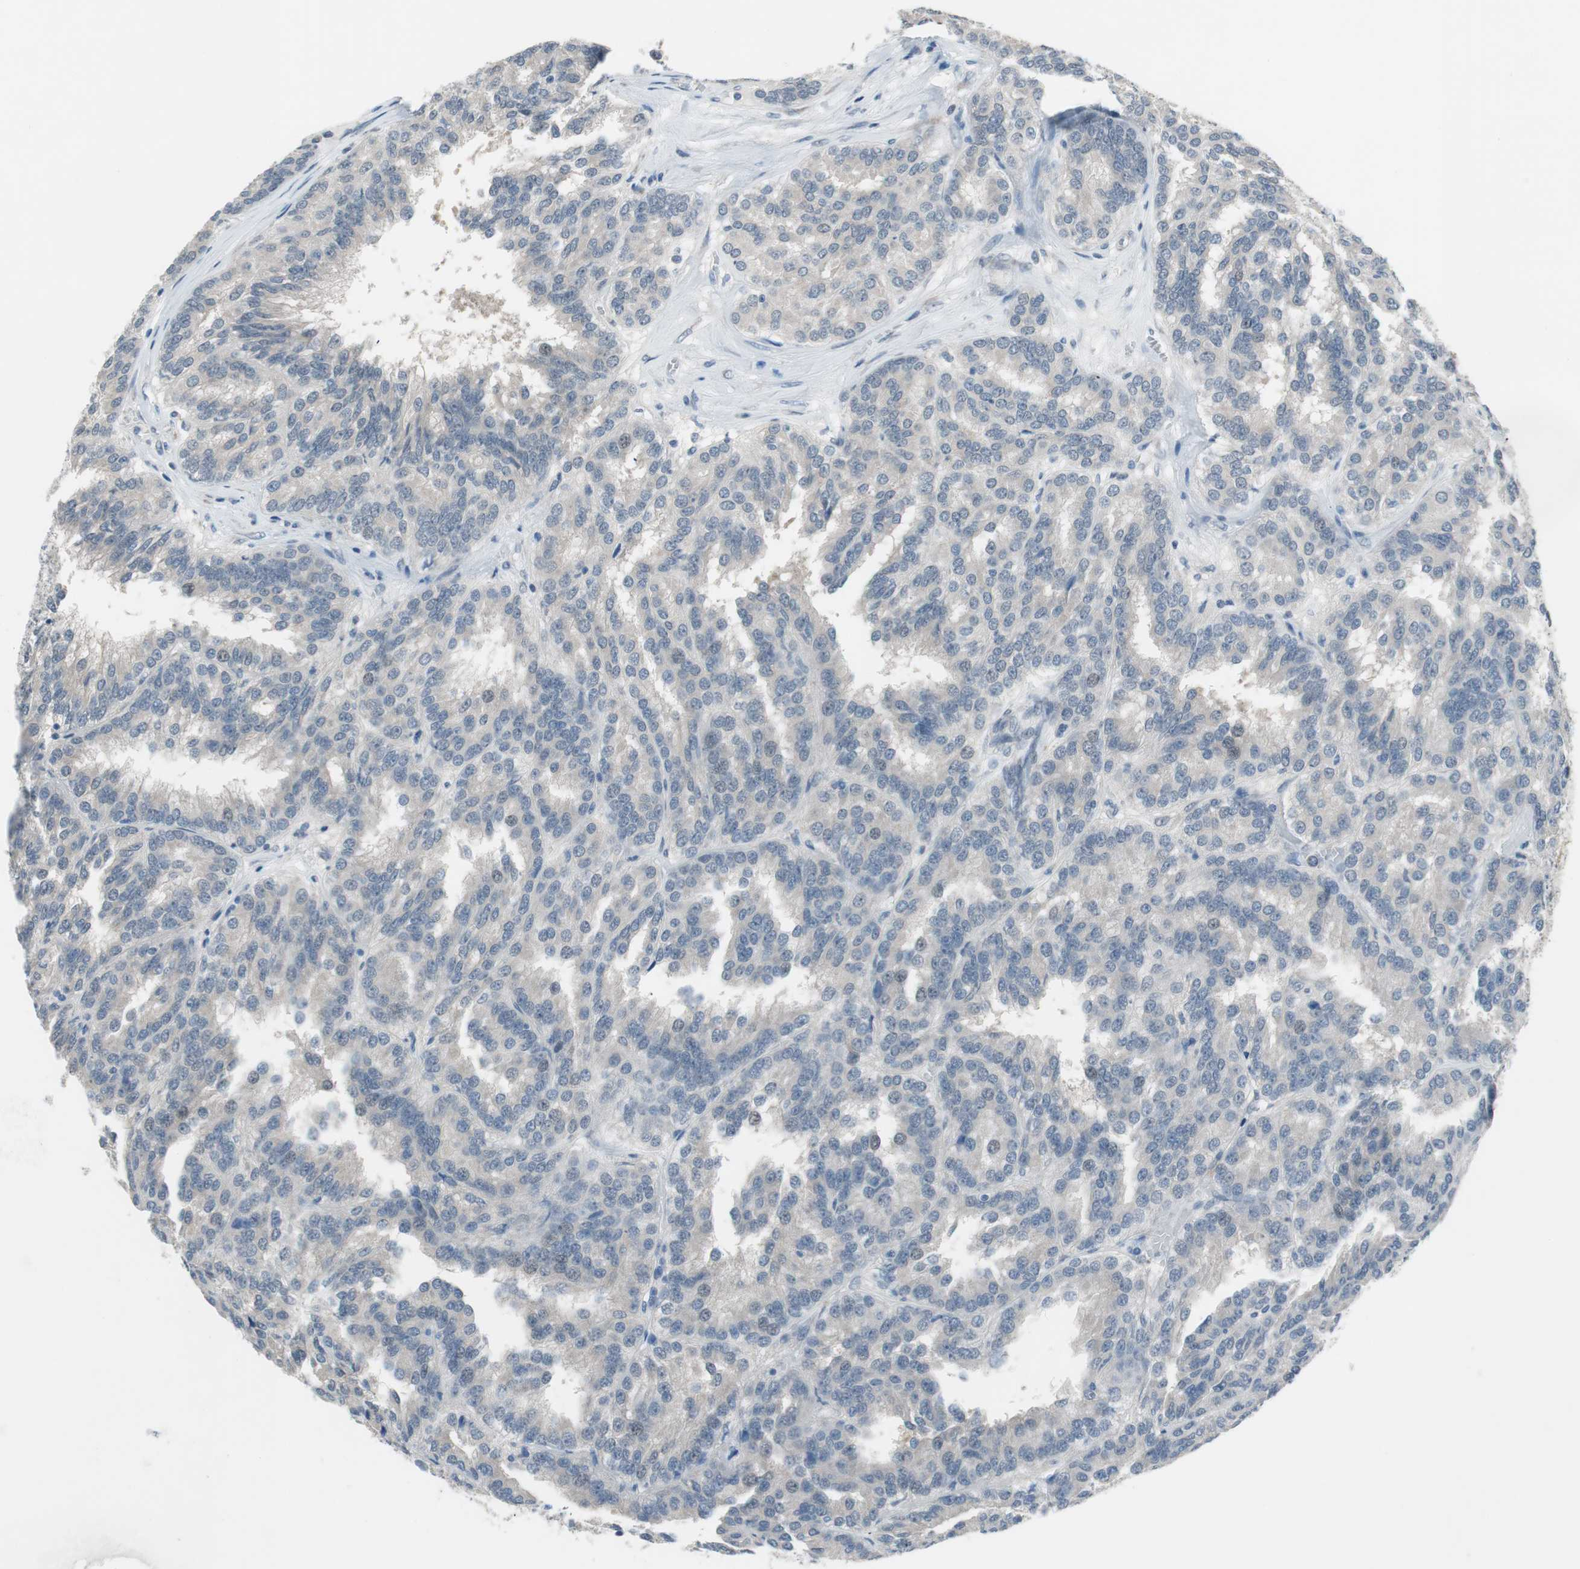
{"staining": {"intensity": "negative", "quantity": "none", "location": "none"}, "tissue": "renal cancer", "cell_type": "Tumor cells", "image_type": "cancer", "snomed": [{"axis": "morphology", "description": "Adenocarcinoma, NOS"}, {"axis": "topography", "description": "Kidney"}], "caption": "DAB (3,3'-diaminobenzidine) immunohistochemical staining of adenocarcinoma (renal) demonstrates no significant positivity in tumor cells.", "gene": "GRHL1", "patient": {"sex": "male", "age": 46}}